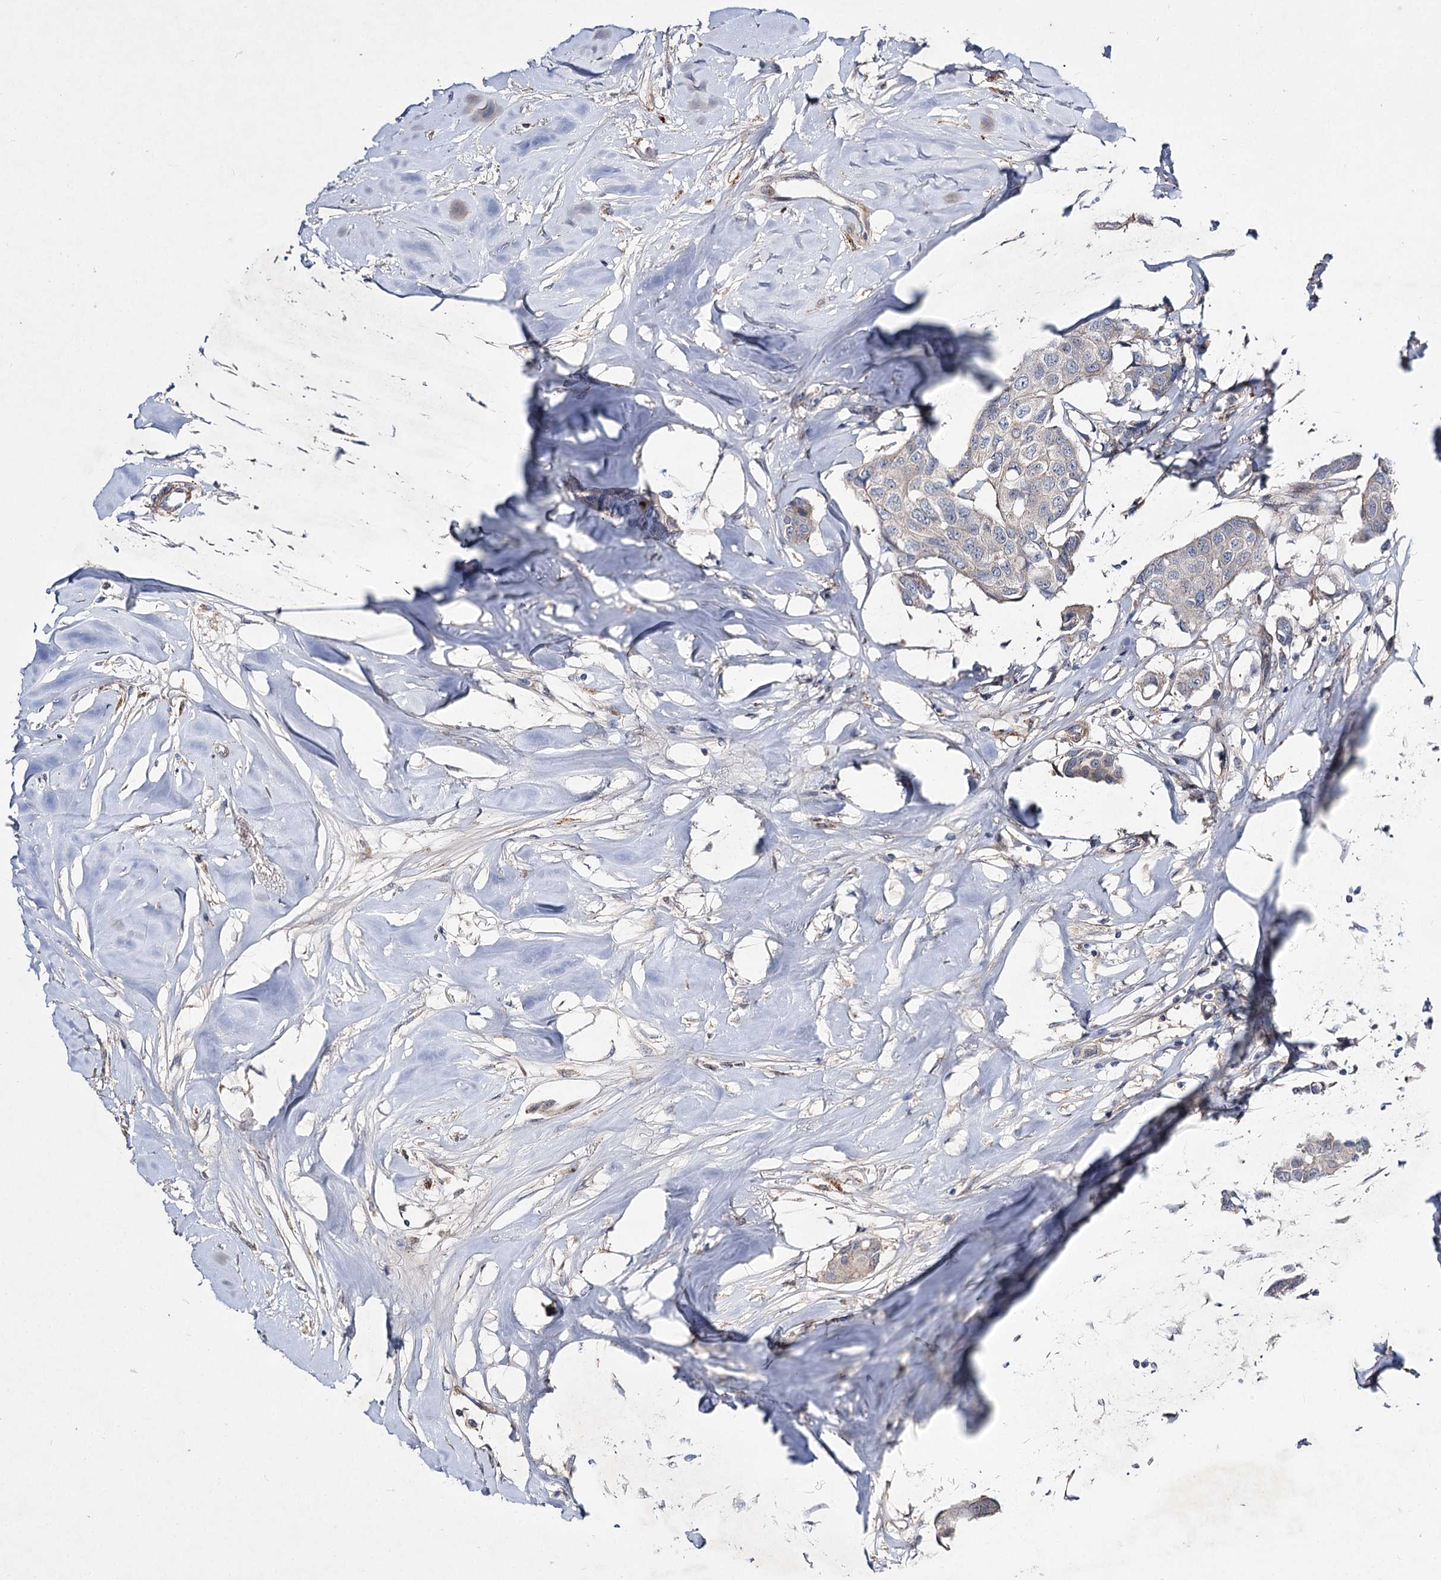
{"staining": {"intensity": "negative", "quantity": "none", "location": "none"}, "tissue": "breast cancer", "cell_type": "Tumor cells", "image_type": "cancer", "snomed": [{"axis": "morphology", "description": "Duct carcinoma"}, {"axis": "topography", "description": "Breast"}], "caption": "Tumor cells are negative for brown protein staining in invasive ductal carcinoma (breast). (Brightfield microscopy of DAB (3,3'-diaminobenzidine) immunohistochemistry at high magnification).", "gene": "MINDY3", "patient": {"sex": "female", "age": 80}}